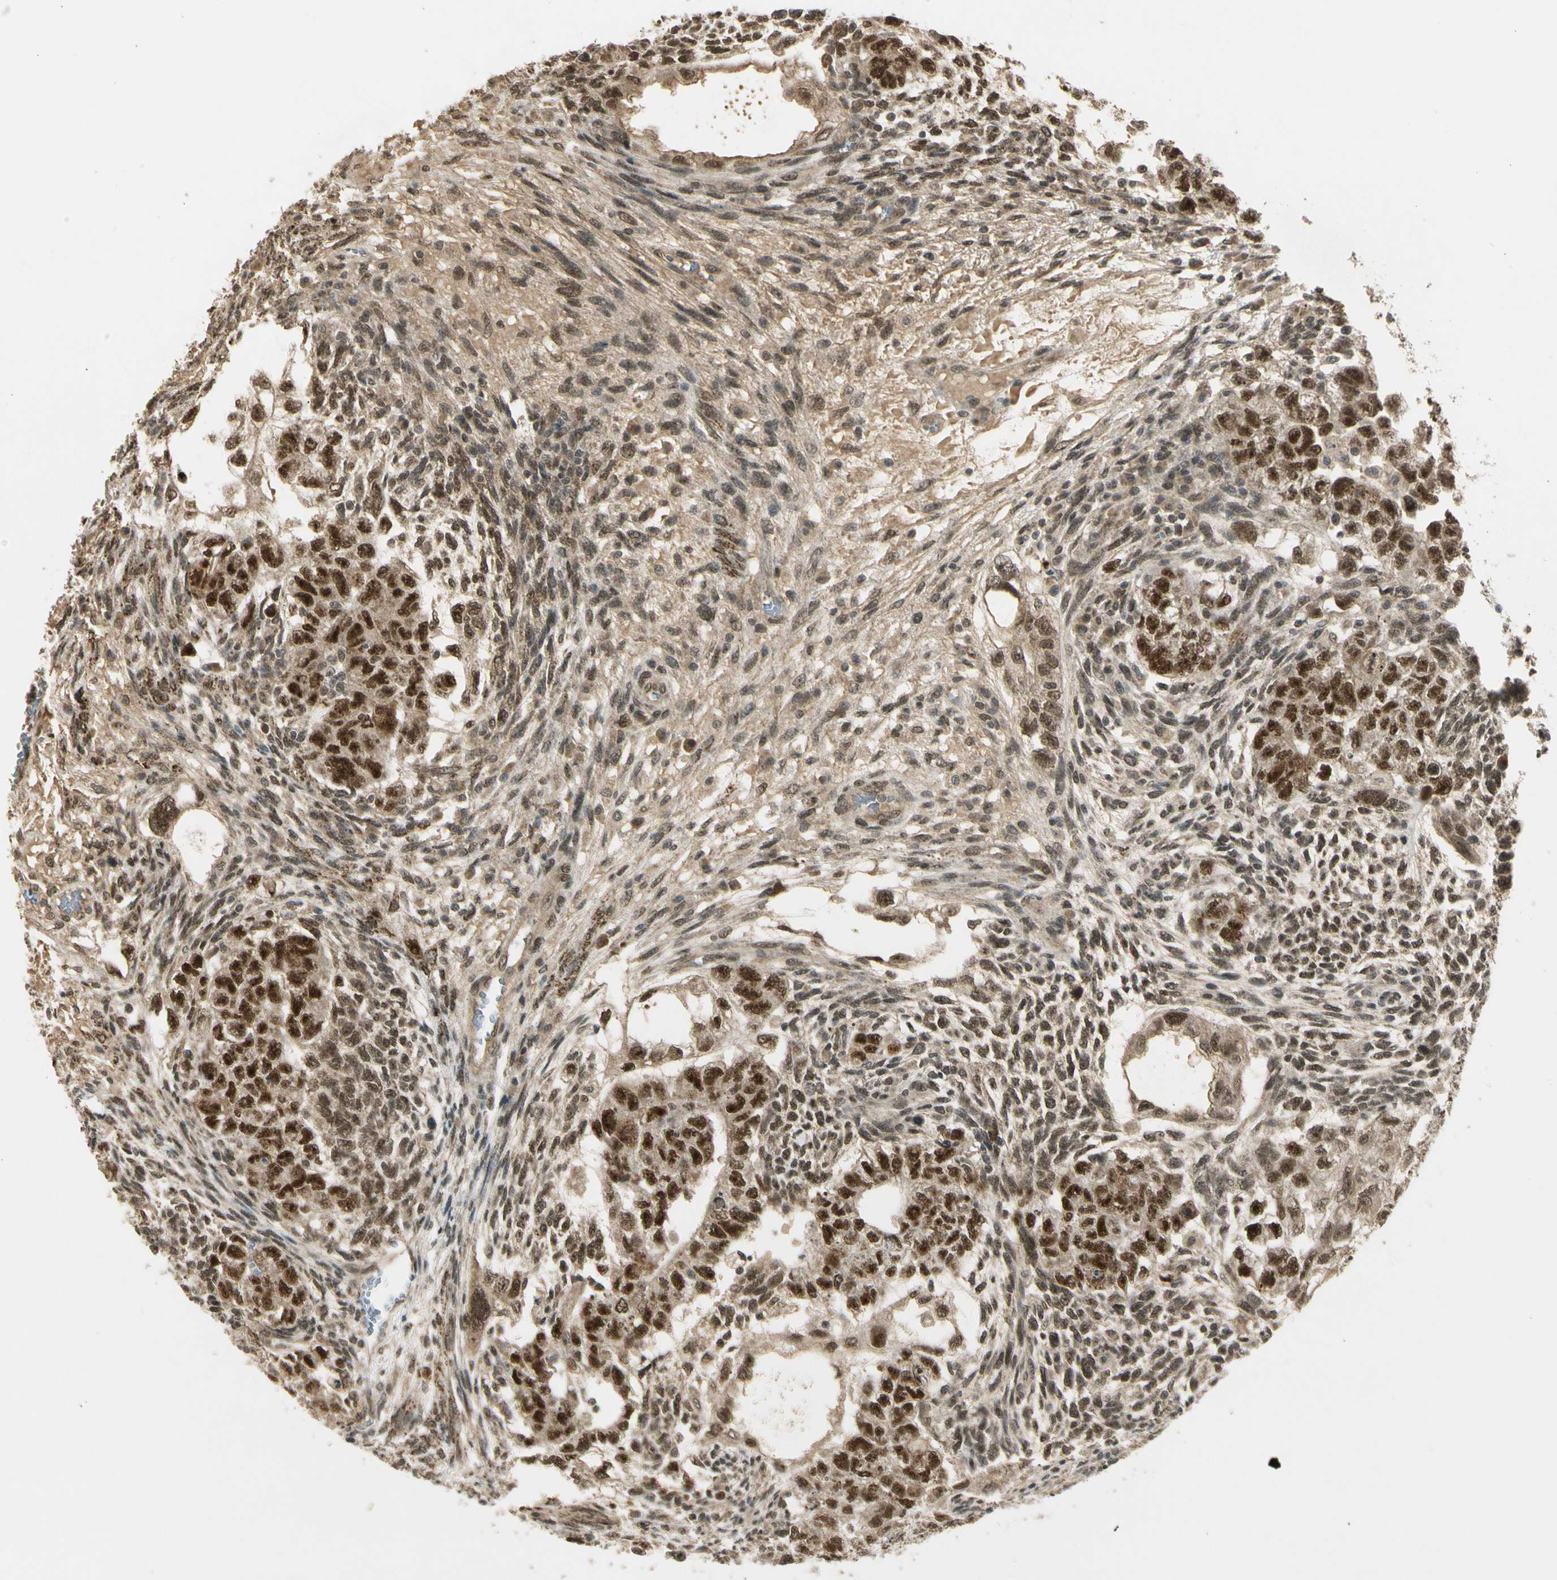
{"staining": {"intensity": "strong", "quantity": ">75%", "location": "cytoplasmic/membranous,nuclear"}, "tissue": "testis cancer", "cell_type": "Tumor cells", "image_type": "cancer", "snomed": [{"axis": "morphology", "description": "Normal tissue, NOS"}, {"axis": "morphology", "description": "Carcinoma, Embryonal, NOS"}, {"axis": "topography", "description": "Testis"}], "caption": "Testis cancer (embryonal carcinoma) stained with DAB immunohistochemistry (IHC) reveals high levels of strong cytoplasmic/membranous and nuclear expression in about >75% of tumor cells.", "gene": "ZNF135", "patient": {"sex": "male", "age": 36}}